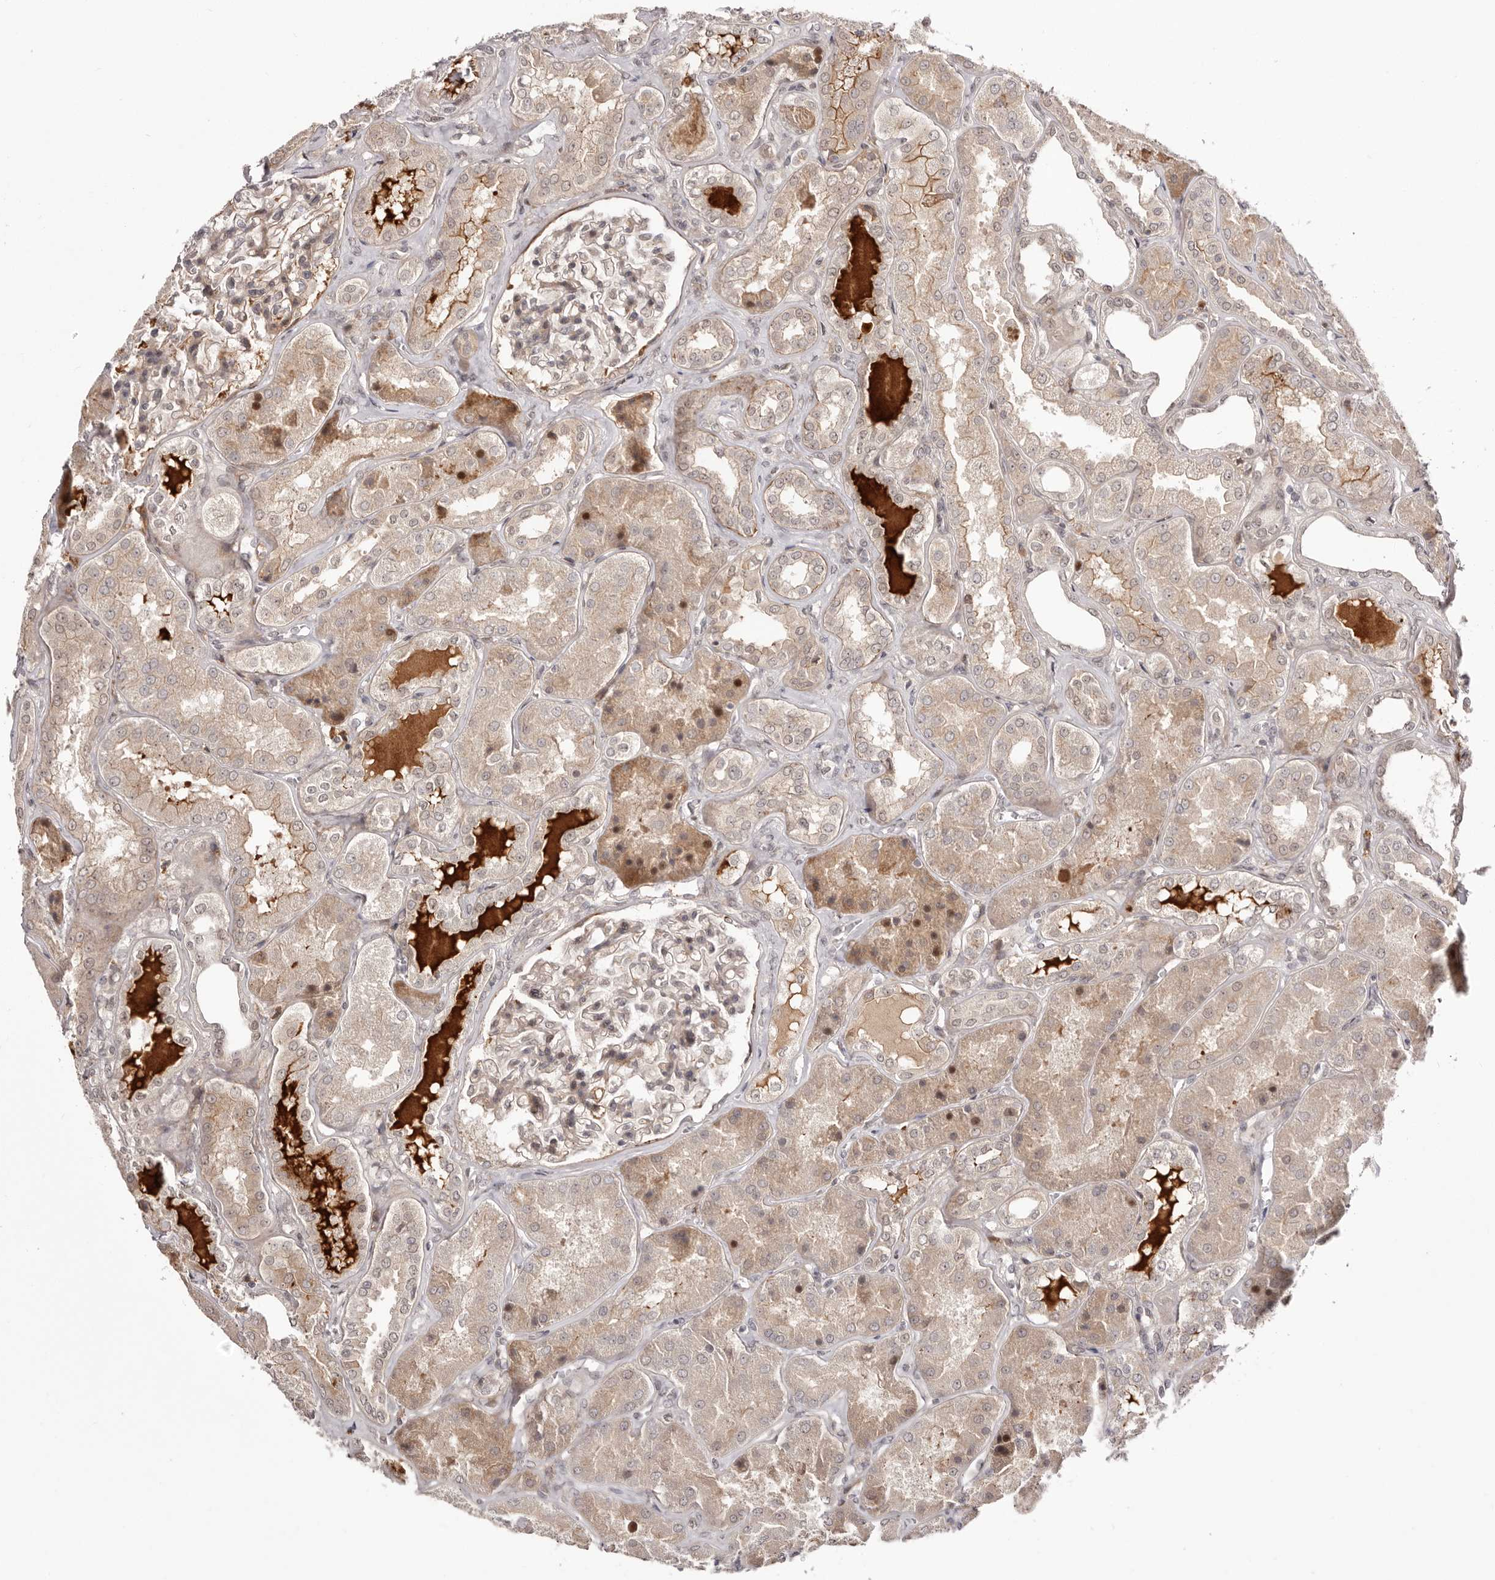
{"staining": {"intensity": "weak", "quantity": ">75%", "location": "cytoplasmic/membranous"}, "tissue": "kidney", "cell_type": "Cells in glomeruli", "image_type": "normal", "snomed": [{"axis": "morphology", "description": "Normal tissue, NOS"}, {"axis": "topography", "description": "Kidney"}], "caption": "Normal kidney reveals weak cytoplasmic/membranous staining in approximately >75% of cells in glomeruli The staining is performed using DAB (3,3'-diaminobenzidine) brown chromogen to label protein expression. The nuclei are counter-stained blue using hematoxylin..", "gene": "EGR3", "patient": {"sex": "female", "age": 56}}